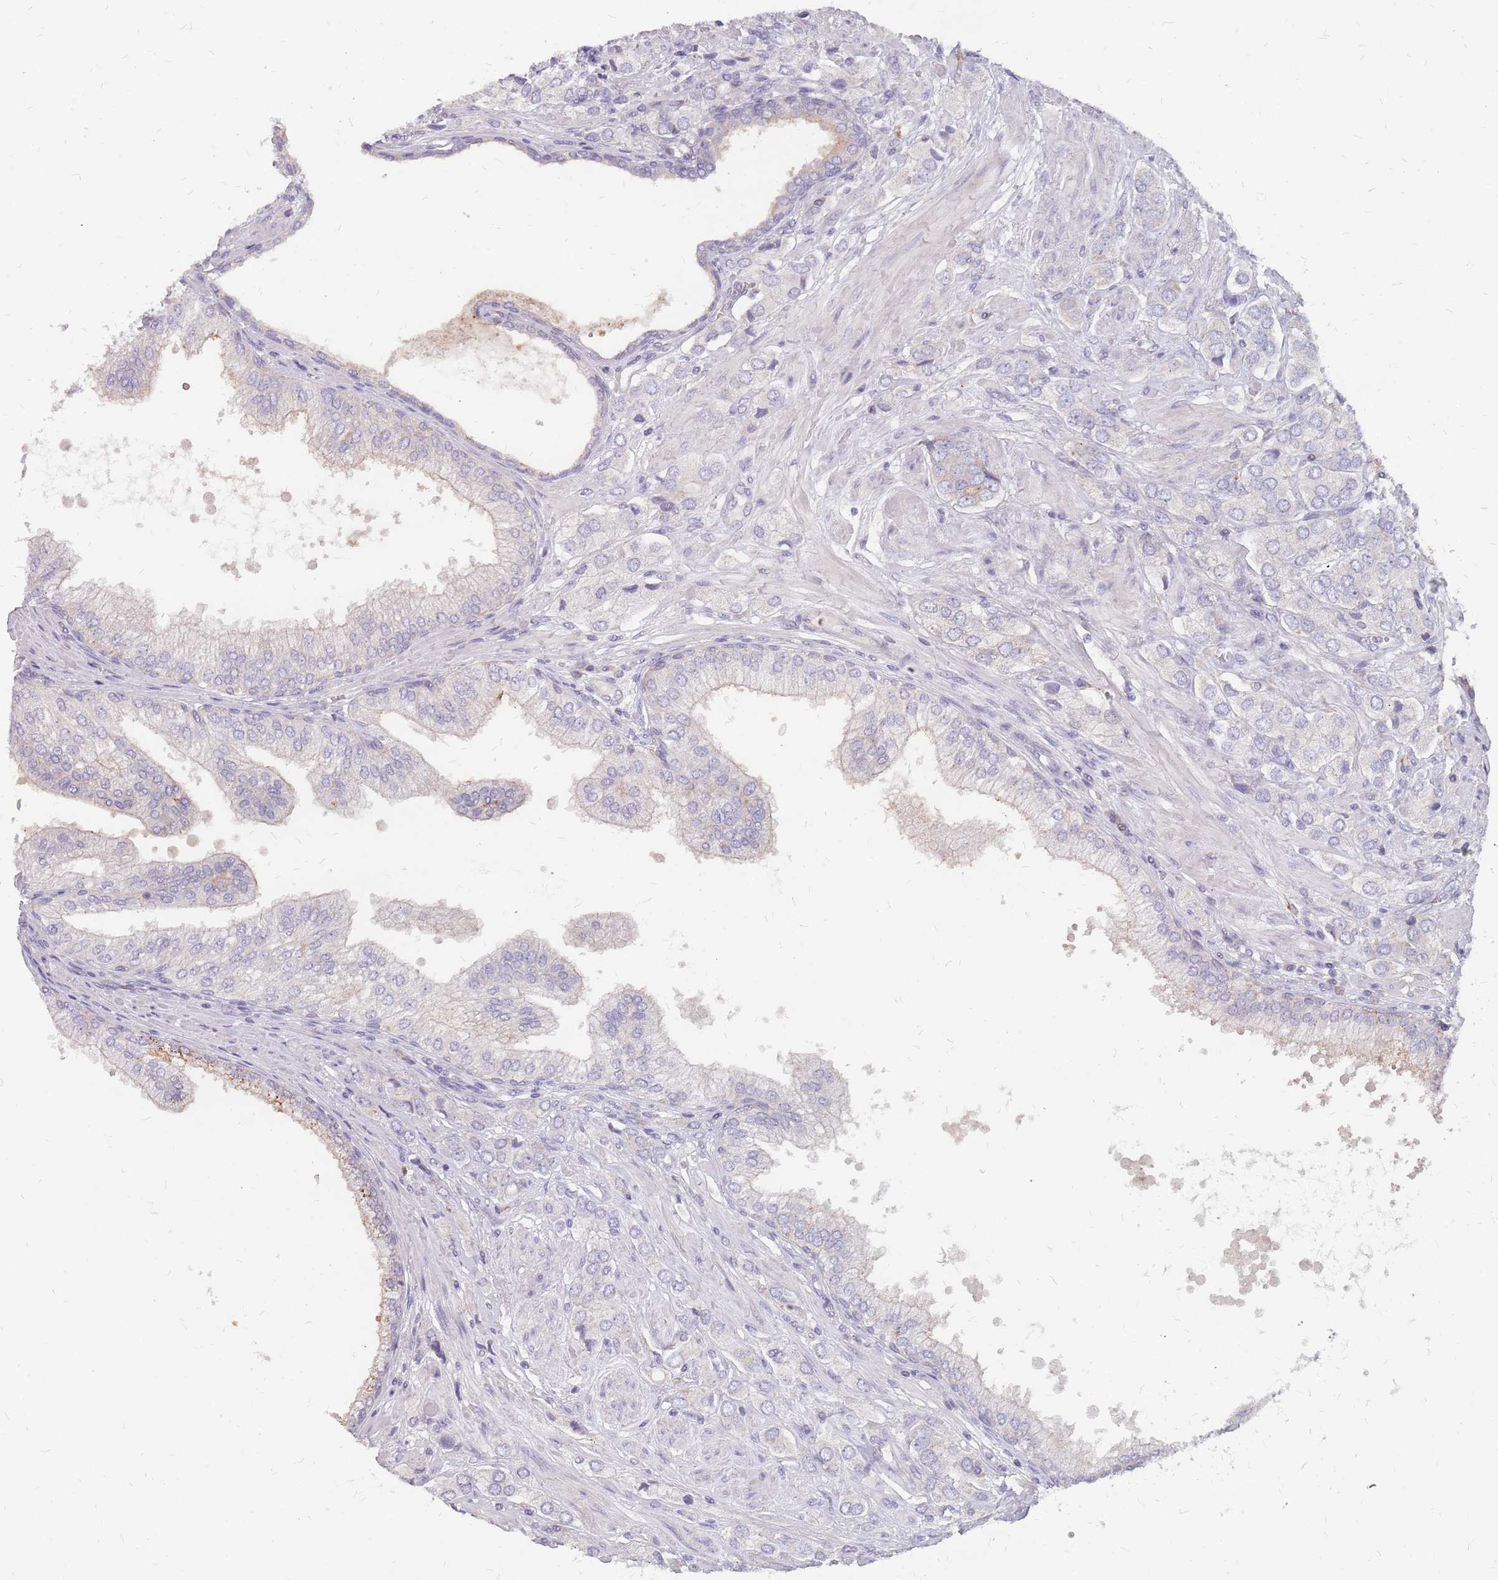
{"staining": {"intensity": "negative", "quantity": "none", "location": "none"}, "tissue": "prostate cancer", "cell_type": "Tumor cells", "image_type": "cancer", "snomed": [{"axis": "morphology", "description": "Adenocarcinoma, High grade"}, {"axis": "topography", "description": "Prostate and seminal vesicle, NOS"}], "caption": "DAB (3,3'-diaminobenzidine) immunohistochemical staining of human prostate cancer (adenocarcinoma (high-grade)) reveals no significant expression in tumor cells.", "gene": "CMTR2", "patient": {"sex": "male", "age": 64}}